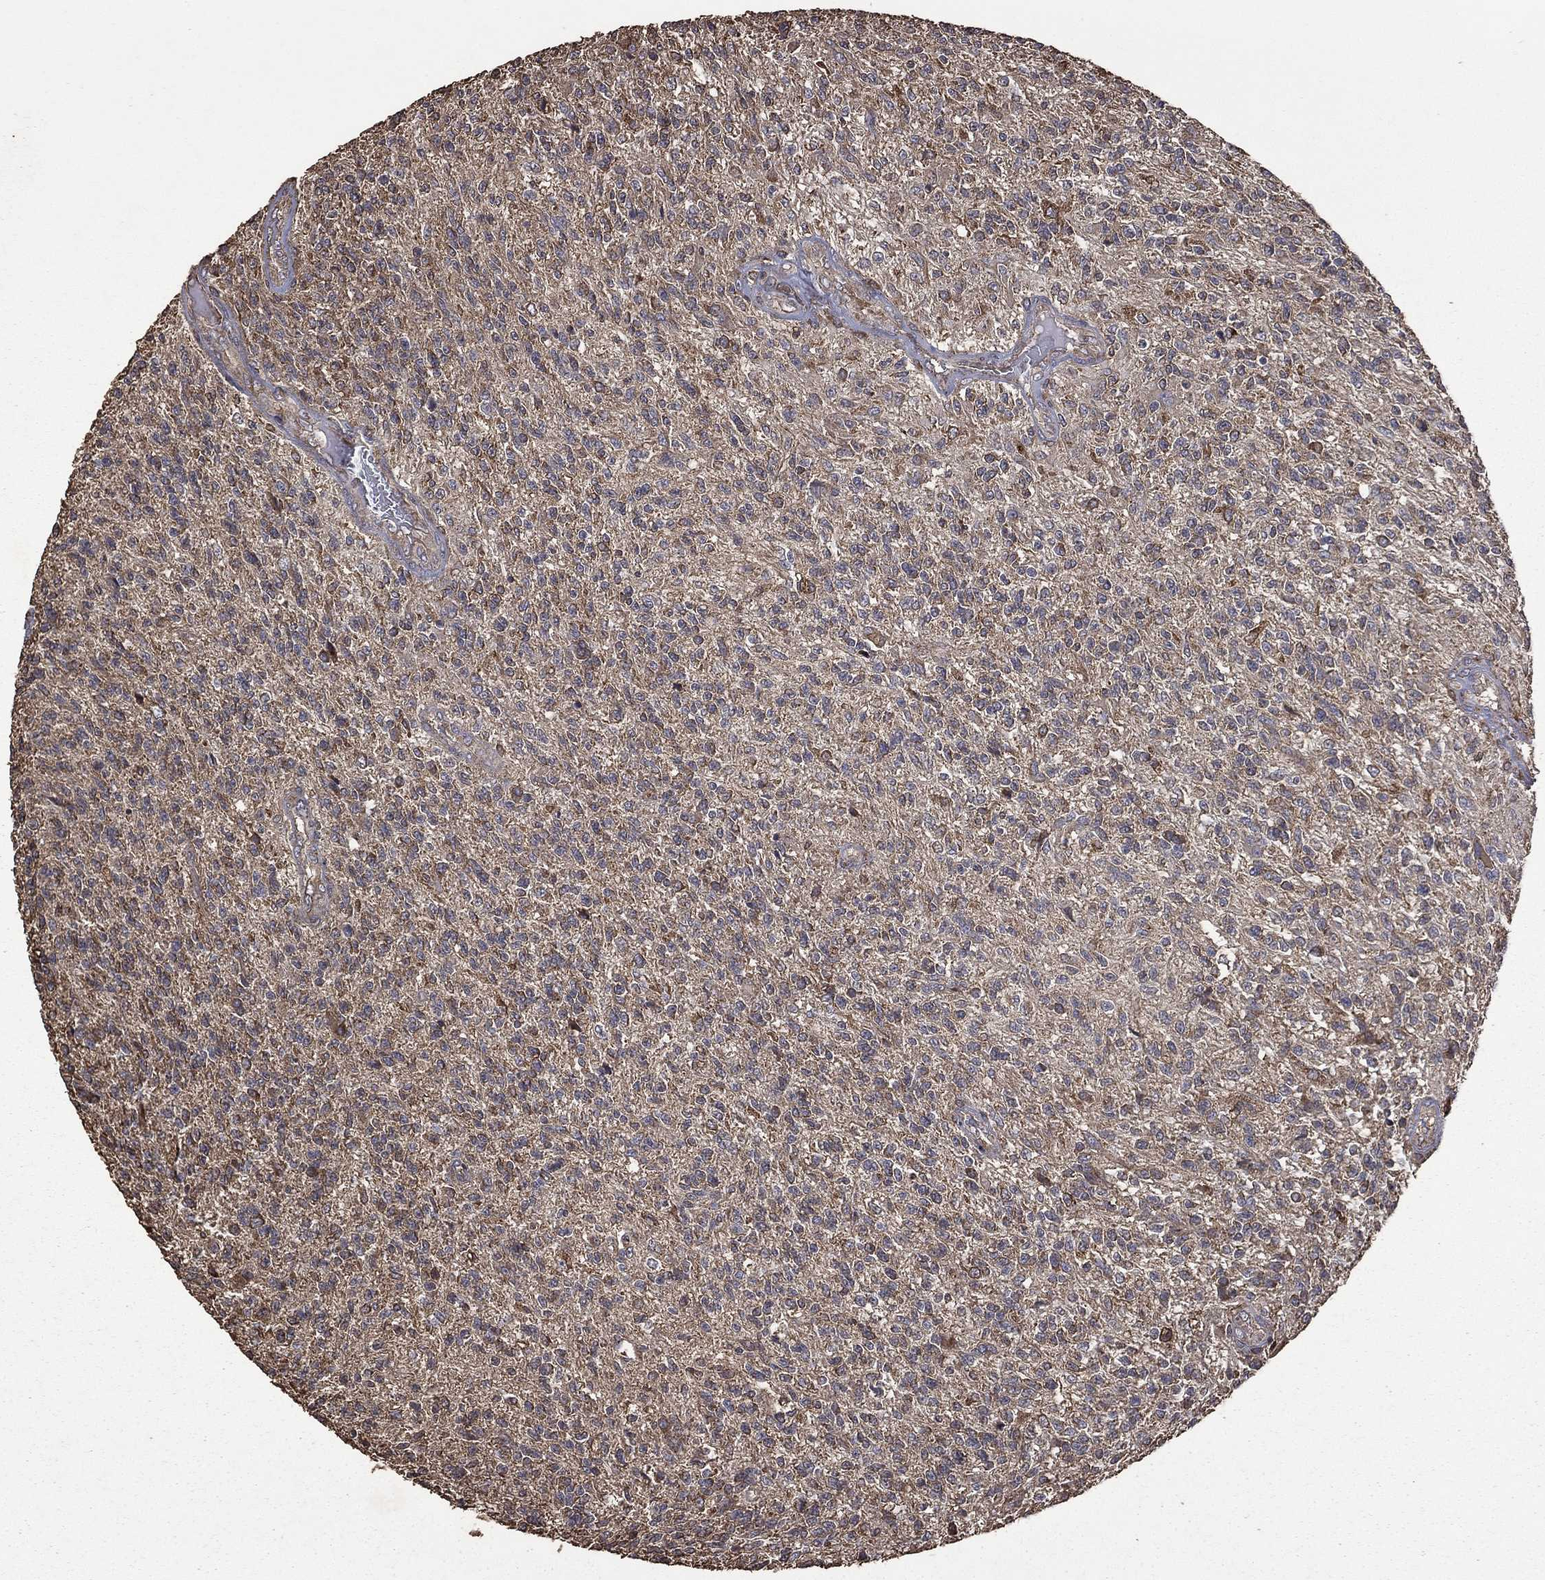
{"staining": {"intensity": "weak", "quantity": "<25%", "location": "cytoplasmic/membranous"}, "tissue": "glioma", "cell_type": "Tumor cells", "image_type": "cancer", "snomed": [{"axis": "morphology", "description": "Glioma, malignant, High grade"}, {"axis": "topography", "description": "Brain"}], "caption": "Image shows no significant protein staining in tumor cells of malignant glioma (high-grade).", "gene": "METTL27", "patient": {"sex": "male", "age": 56}}